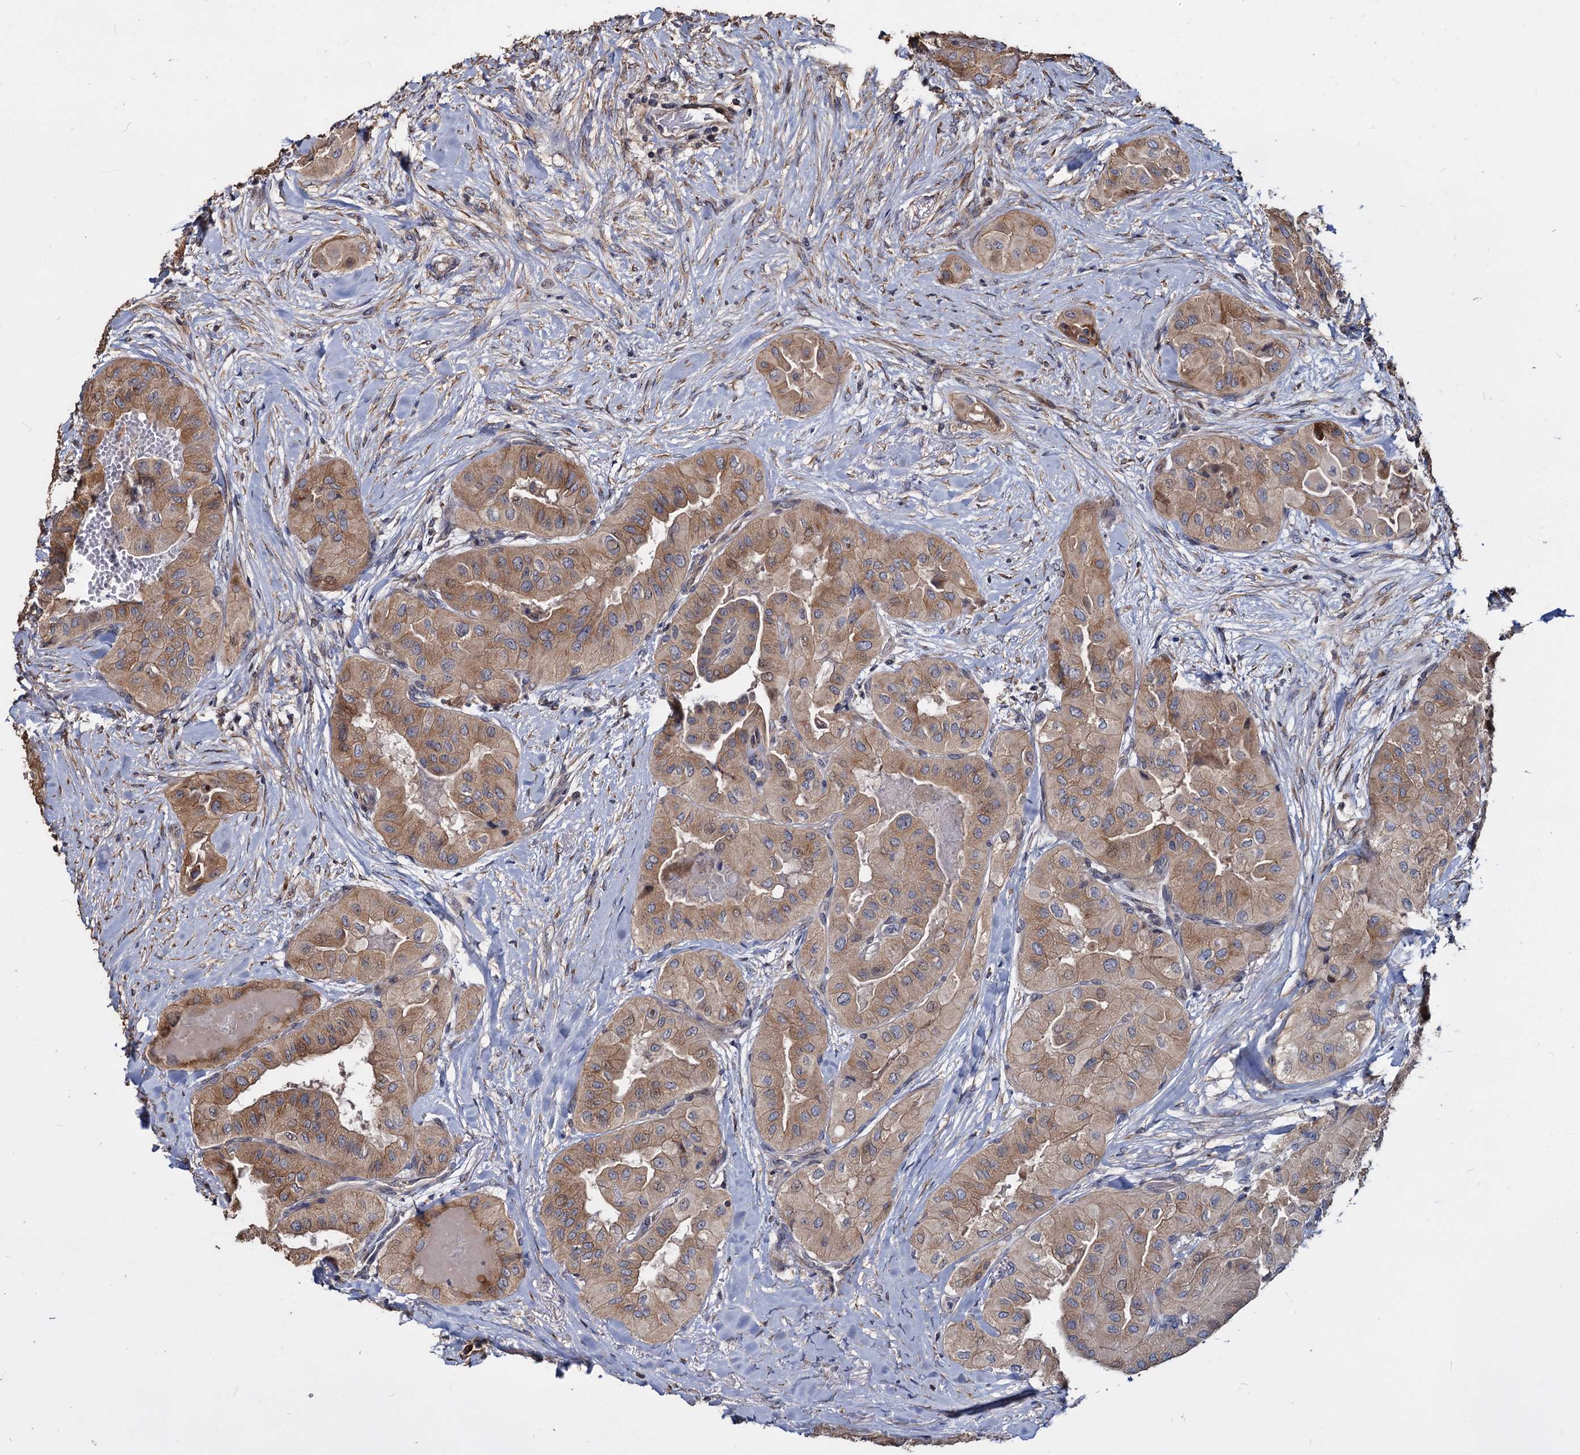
{"staining": {"intensity": "moderate", "quantity": ">75%", "location": "cytoplasmic/membranous"}, "tissue": "thyroid cancer", "cell_type": "Tumor cells", "image_type": "cancer", "snomed": [{"axis": "morphology", "description": "Papillary adenocarcinoma, NOS"}, {"axis": "topography", "description": "Thyroid gland"}], "caption": "There is medium levels of moderate cytoplasmic/membranous staining in tumor cells of thyroid cancer, as demonstrated by immunohistochemical staining (brown color).", "gene": "DEPDC4", "patient": {"sex": "female", "age": 59}}